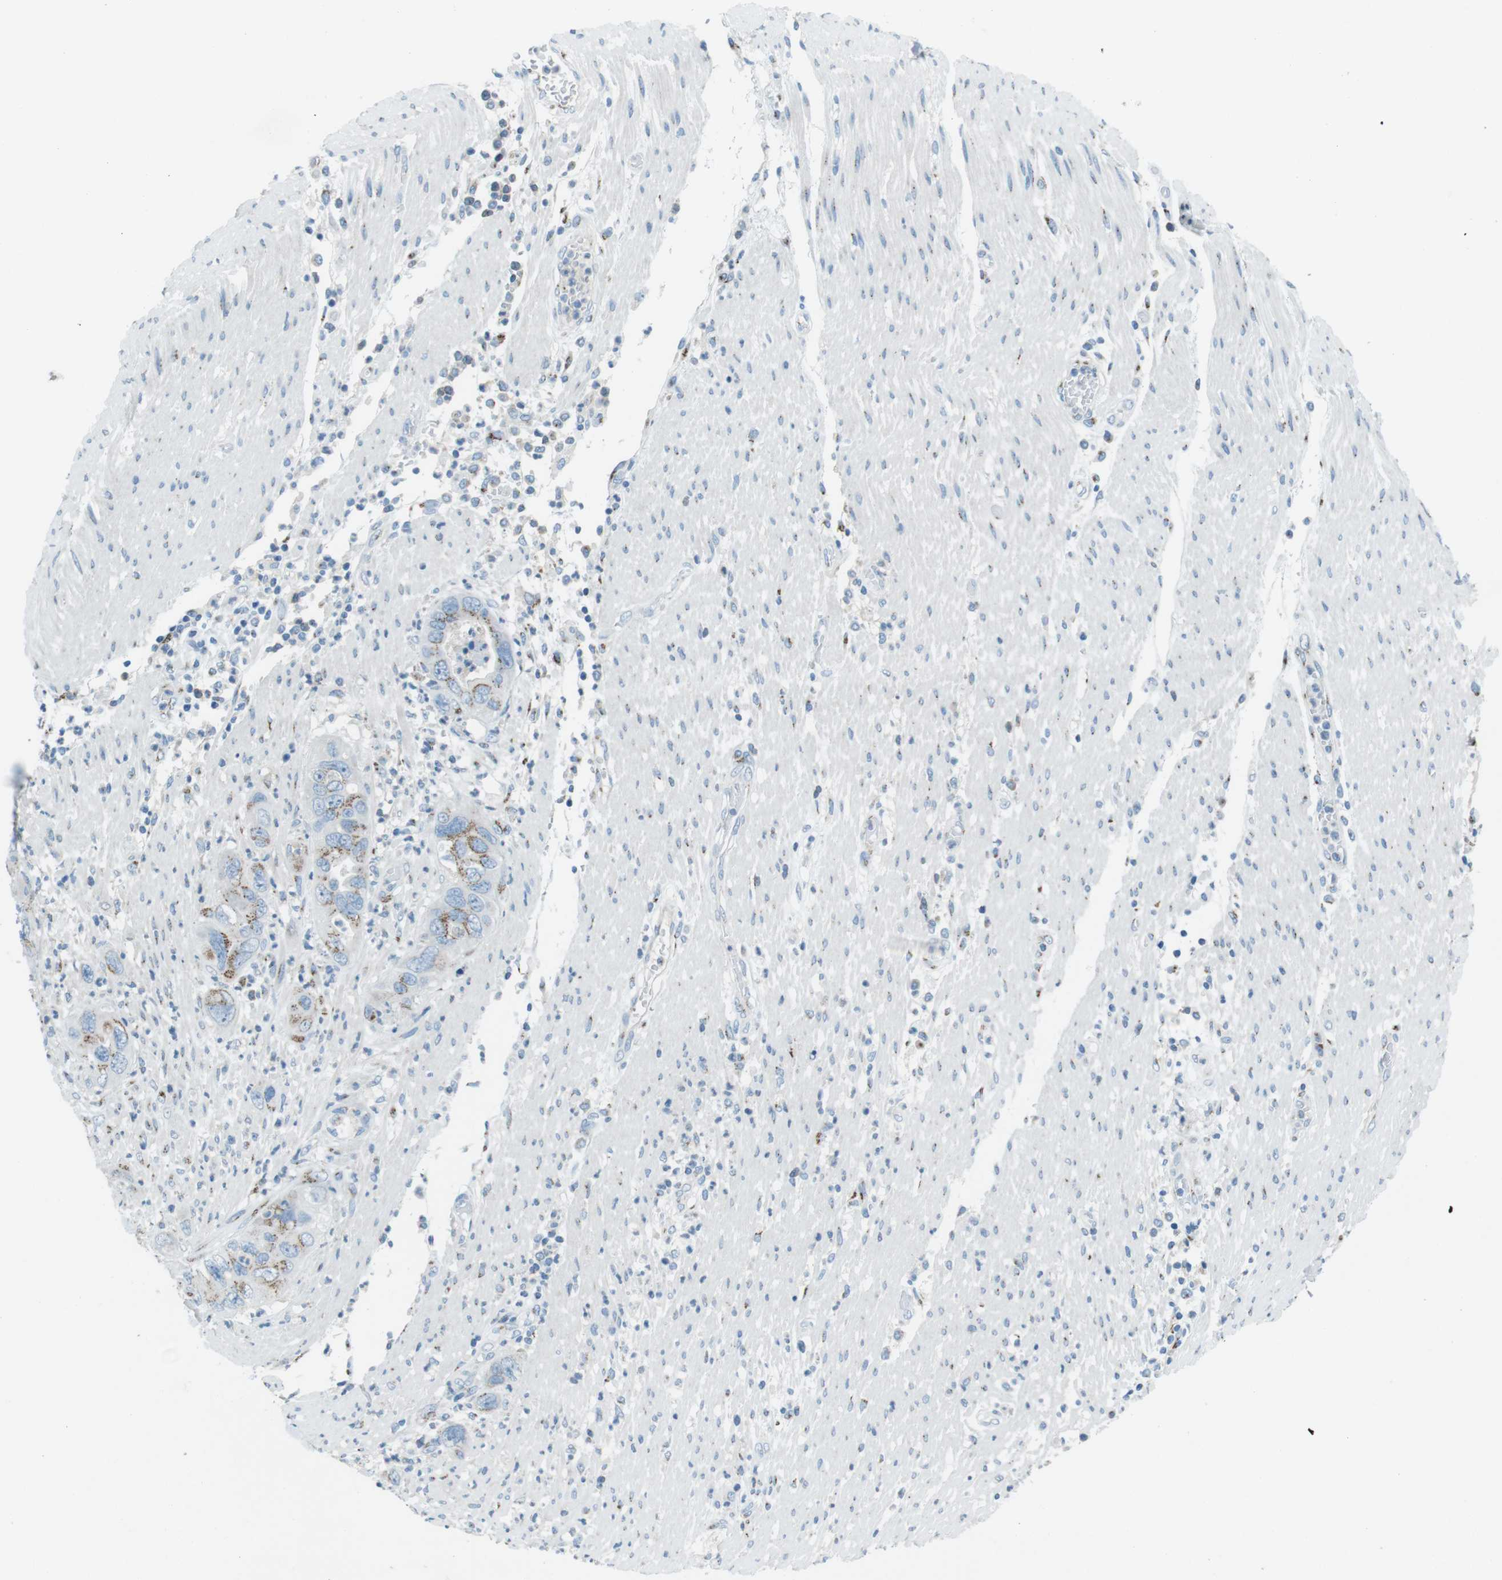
{"staining": {"intensity": "moderate", "quantity": "25%-75%", "location": "cytoplasmic/membranous"}, "tissue": "pancreatic cancer", "cell_type": "Tumor cells", "image_type": "cancer", "snomed": [{"axis": "morphology", "description": "Adenocarcinoma, NOS"}, {"axis": "topography", "description": "Pancreas"}], "caption": "A brown stain highlights moderate cytoplasmic/membranous expression of a protein in human pancreatic cancer (adenocarcinoma) tumor cells.", "gene": "TXNDC15", "patient": {"sex": "female", "age": 71}}